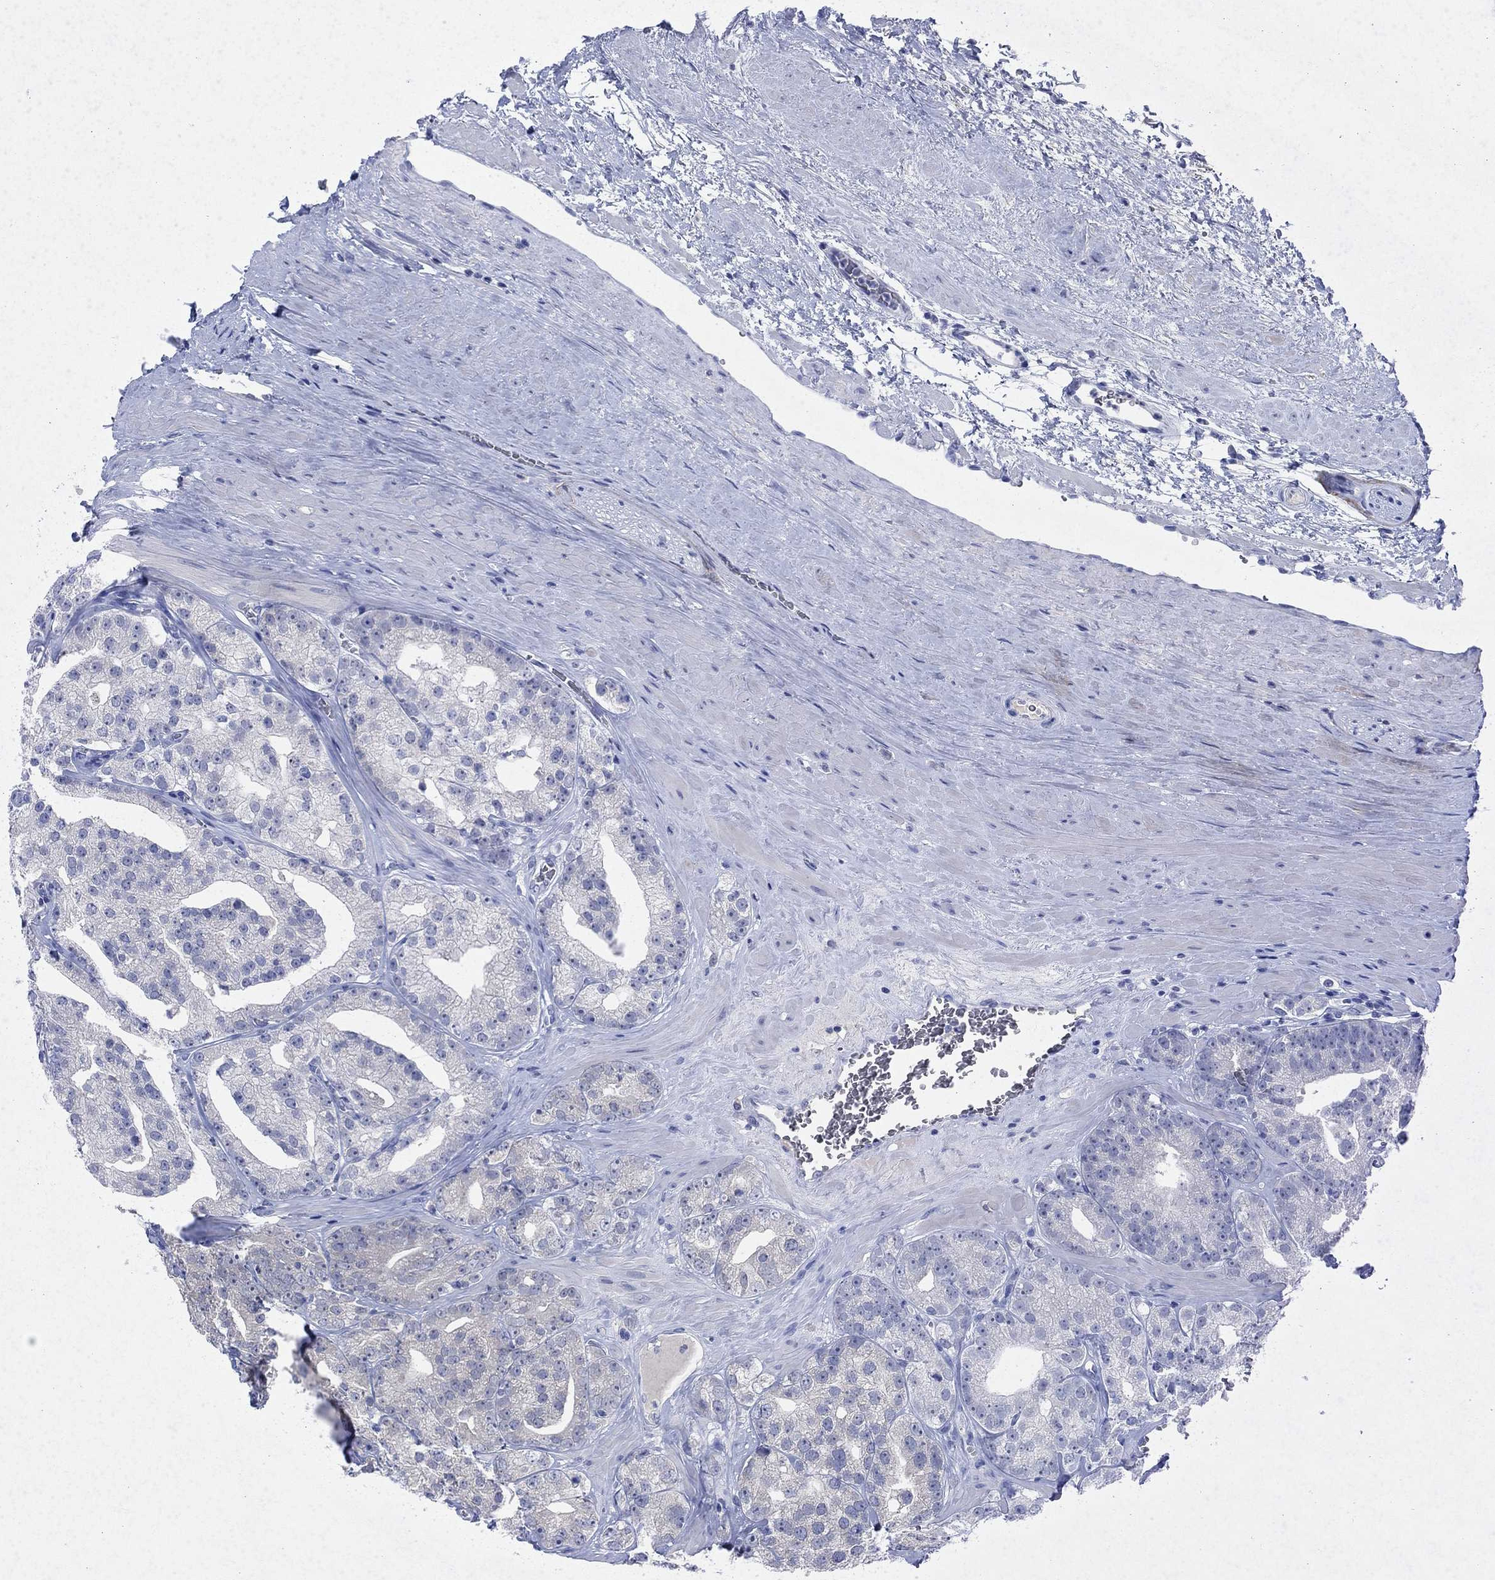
{"staining": {"intensity": "negative", "quantity": "none", "location": "none"}, "tissue": "prostate cancer", "cell_type": "Tumor cells", "image_type": "cancer", "snomed": [{"axis": "morphology", "description": "Adenocarcinoma, NOS"}, {"axis": "topography", "description": "Prostate and seminal vesicle, NOS"}], "caption": "This is an immunohistochemistry (IHC) photomicrograph of prostate cancer (adenocarcinoma). There is no staining in tumor cells.", "gene": "ENPP6", "patient": {"sex": "male", "age": 62}}